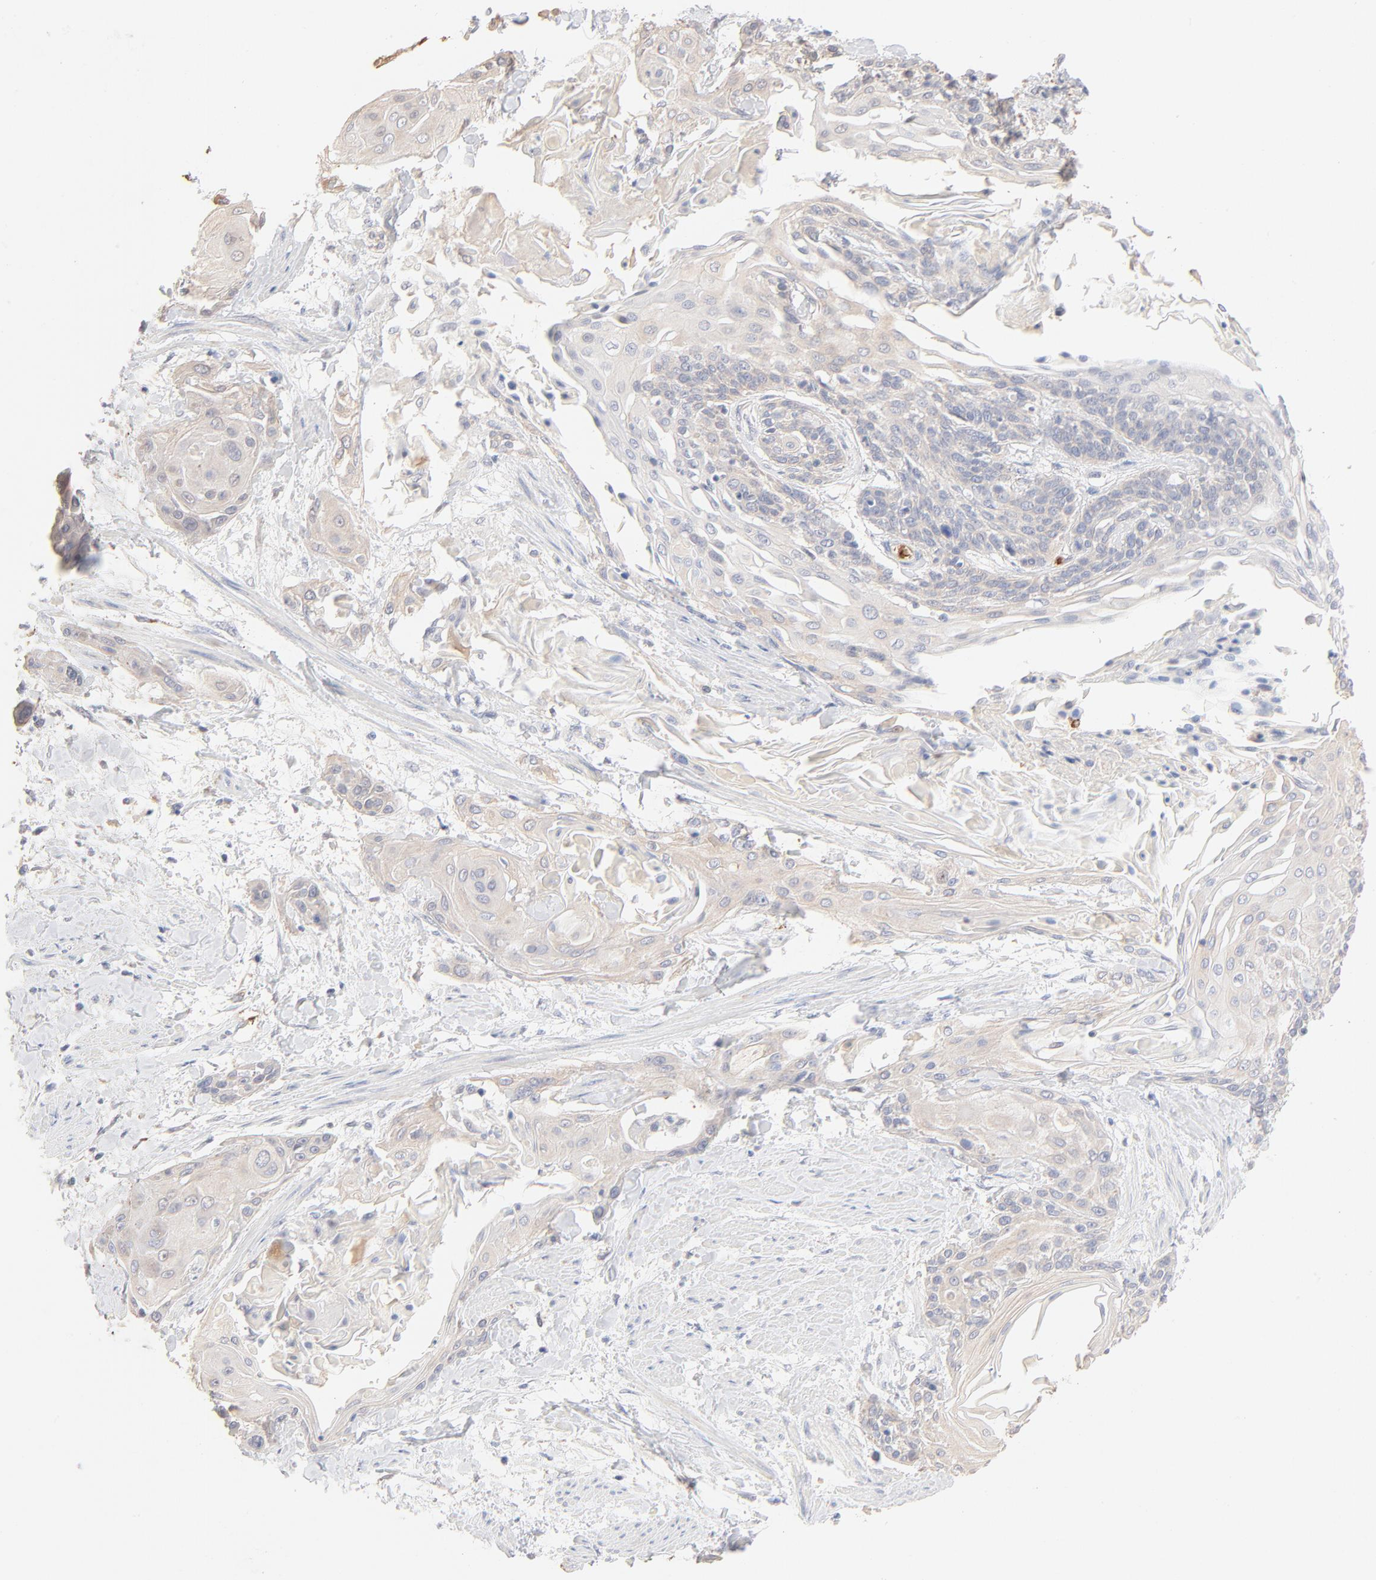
{"staining": {"intensity": "negative", "quantity": "none", "location": "none"}, "tissue": "cervical cancer", "cell_type": "Tumor cells", "image_type": "cancer", "snomed": [{"axis": "morphology", "description": "Squamous cell carcinoma, NOS"}, {"axis": "topography", "description": "Cervix"}], "caption": "Immunohistochemistry histopathology image of human cervical cancer (squamous cell carcinoma) stained for a protein (brown), which exhibits no staining in tumor cells.", "gene": "SPTB", "patient": {"sex": "female", "age": 57}}